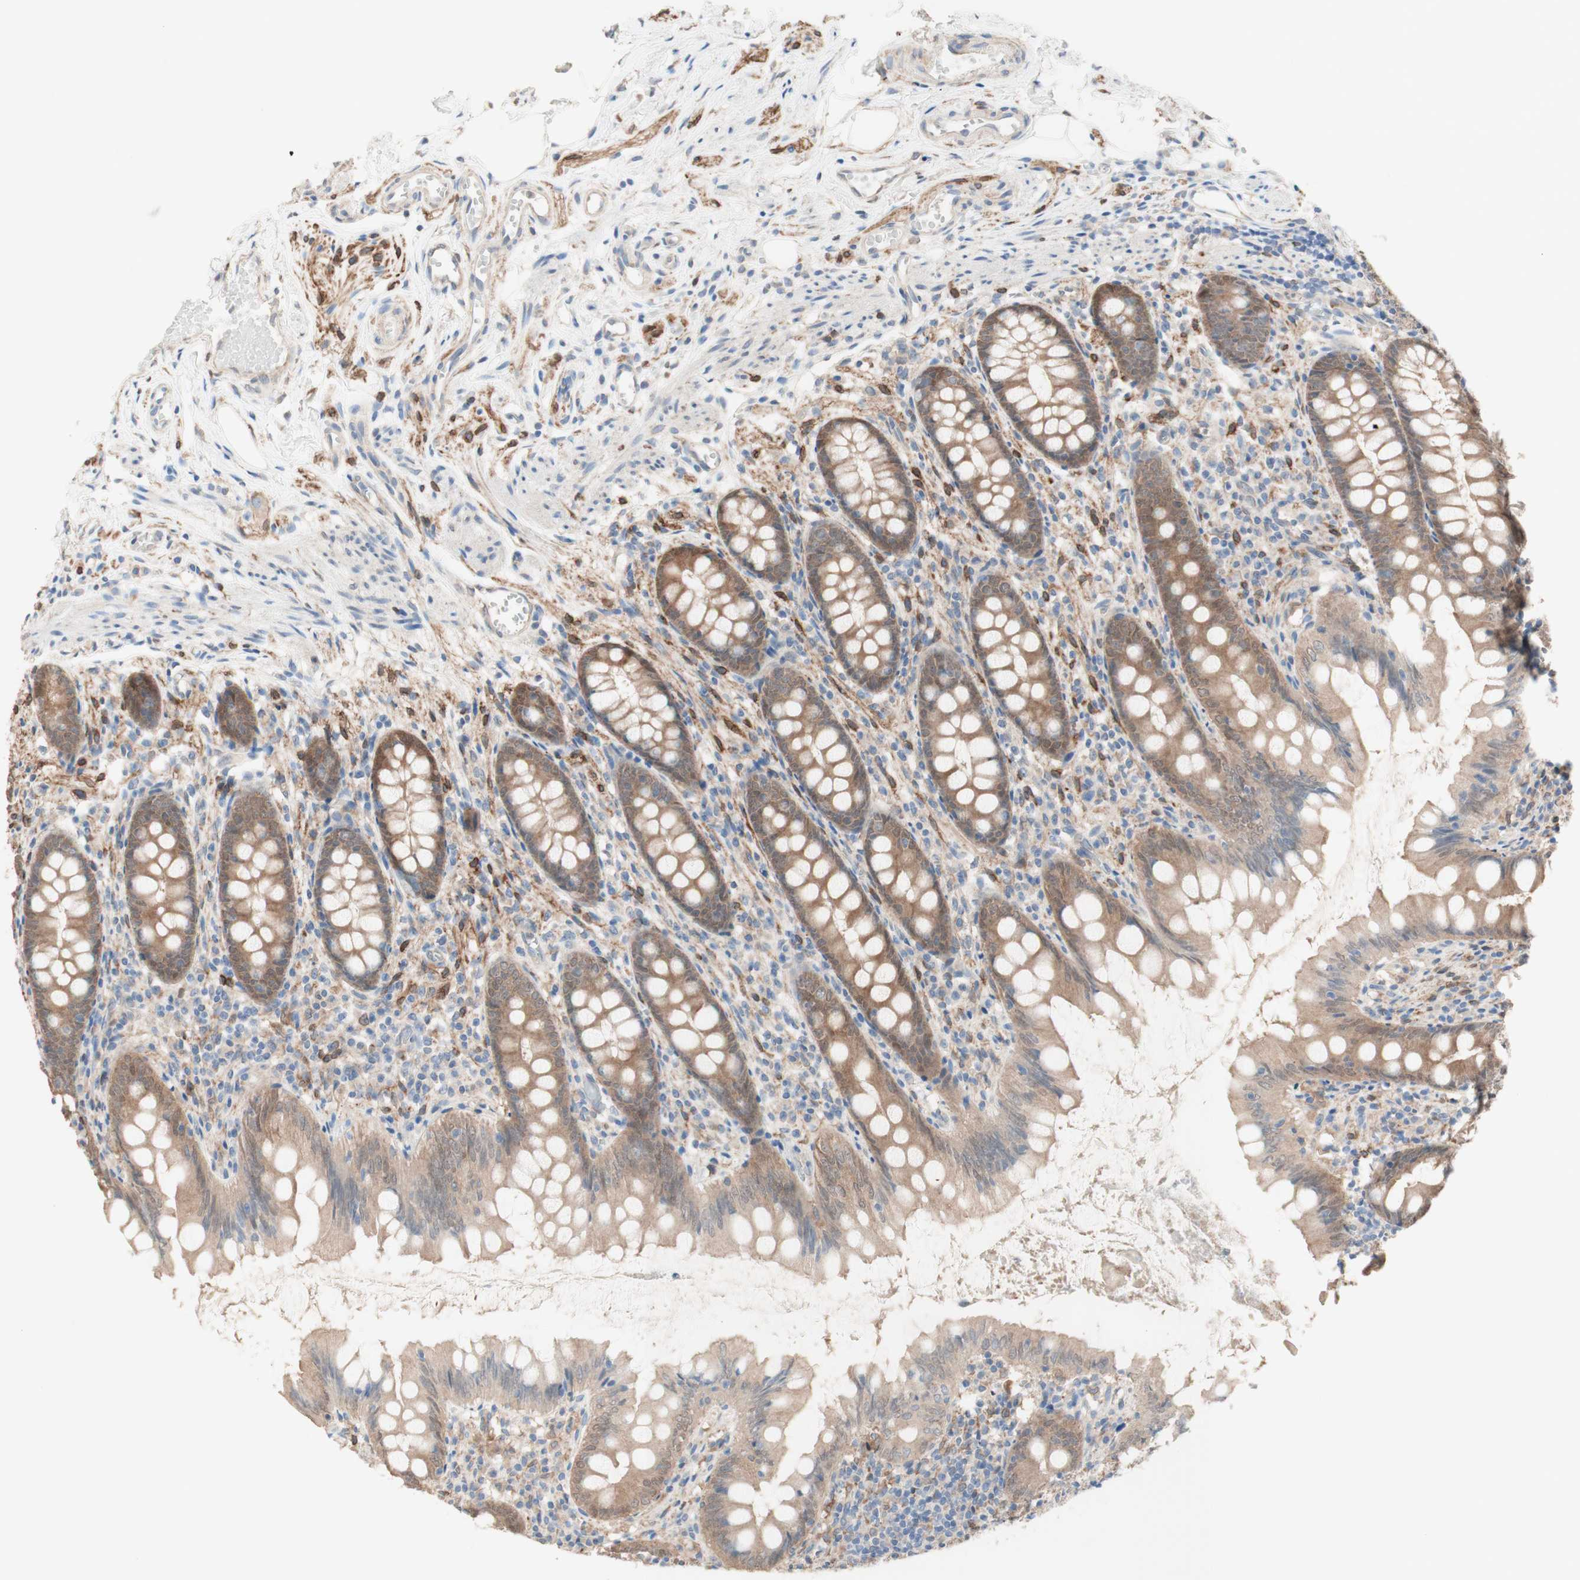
{"staining": {"intensity": "moderate", "quantity": ">75%", "location": "cytoplasmic/membranous"}, "tissue": "appendix", "cell_type": "Glandular cells", "image_type": "normal", "snomed": [{"axis": "morphology", "description": "Normal tissue, NOS"}, {"axis": "topography", "description": "Appendix"}], "caption": "Appendix stained for a protein (brown) exhibits moderate cytoplasmic/membranous positive staining in approximately >75% of glandular cells.", "gene": "COMT", "patient": {"sex": "female", "age": 77}}